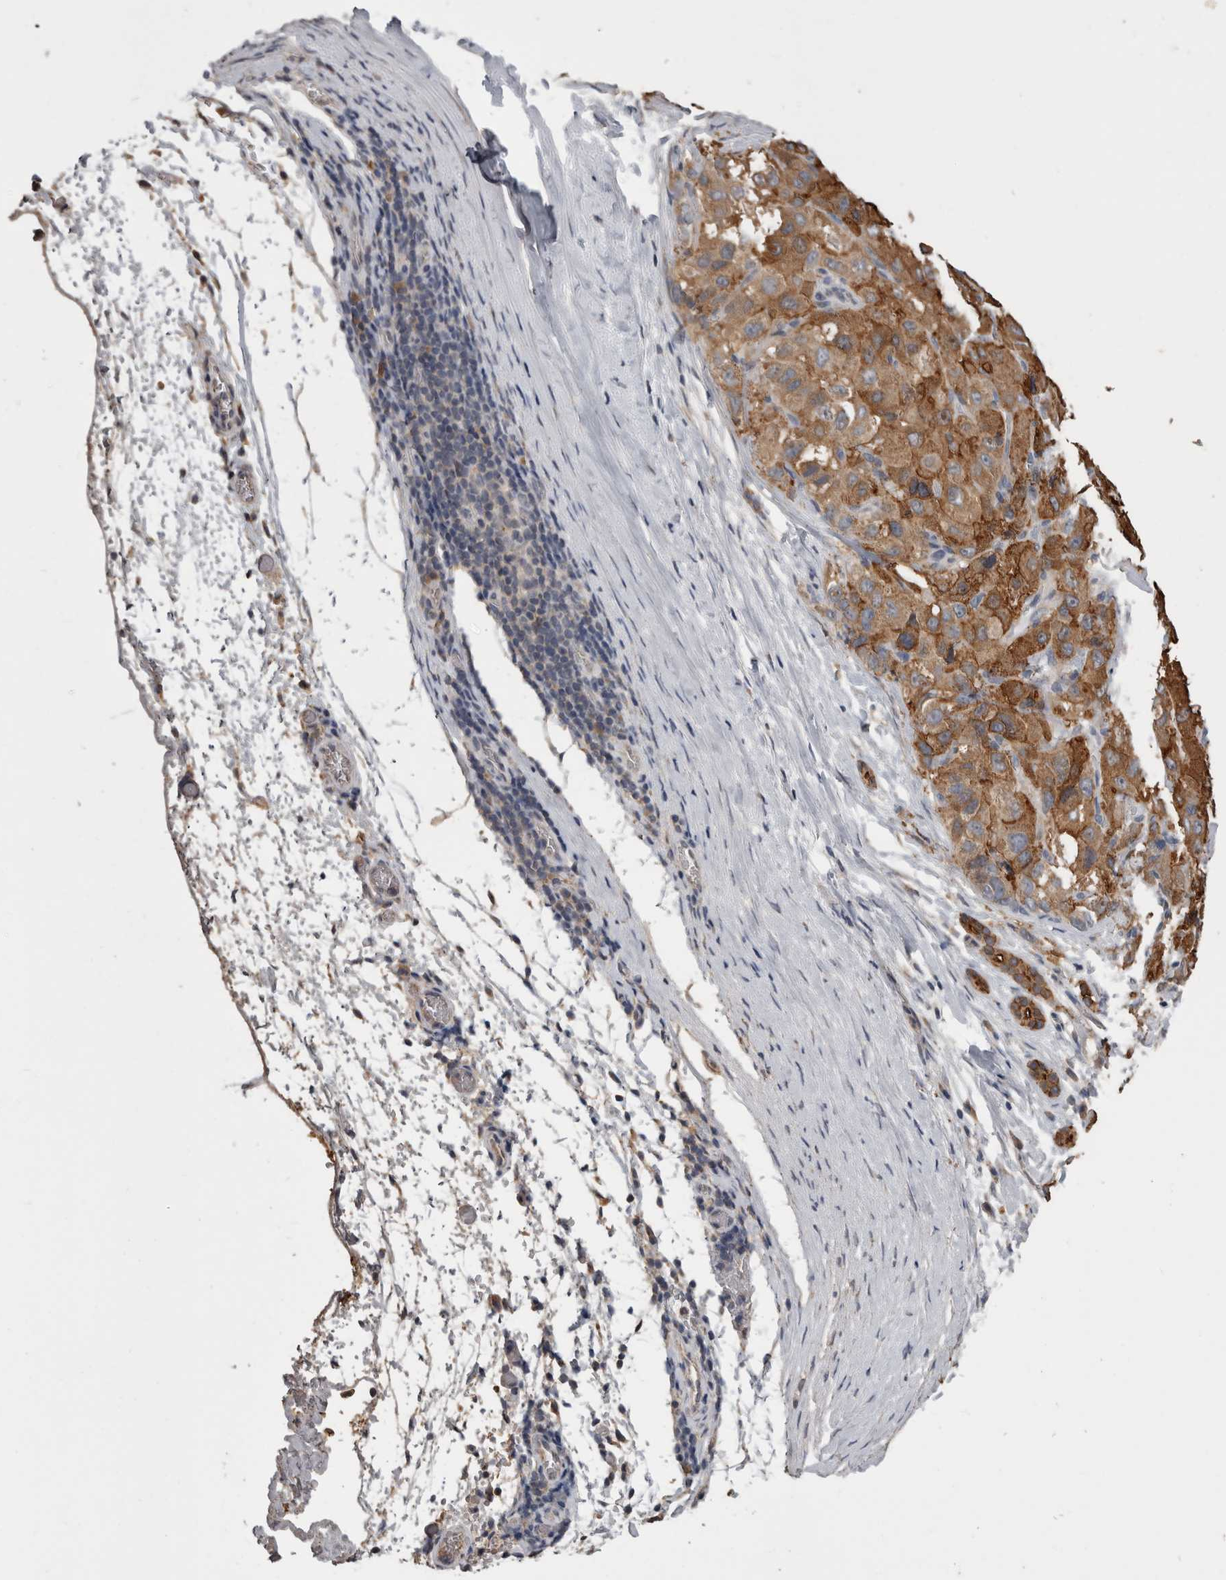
{"staining": {"intensity": "moderate", "quantity": ">75%", "location": "cytoplasmic/membranous"}, "tissue": "liver cancer", "cell_type": "Tumor cells", "image_type": "cancer", "snomed": [{"axis": "morphology", "description": "Carcinoma, Hepatocellular, NOS"}, {"axis": "topography", "description": "Liver"}], "caption": "An immunohistochemistry (IHC) photomicrograph of tumor tissue is shown. Protein staining in brown labels moderate cytoplasmic/membranous positivity in liver cancer within tumor cells.", "gene": "ANXA13", "patient": {"sex": "male", "age": 80}}